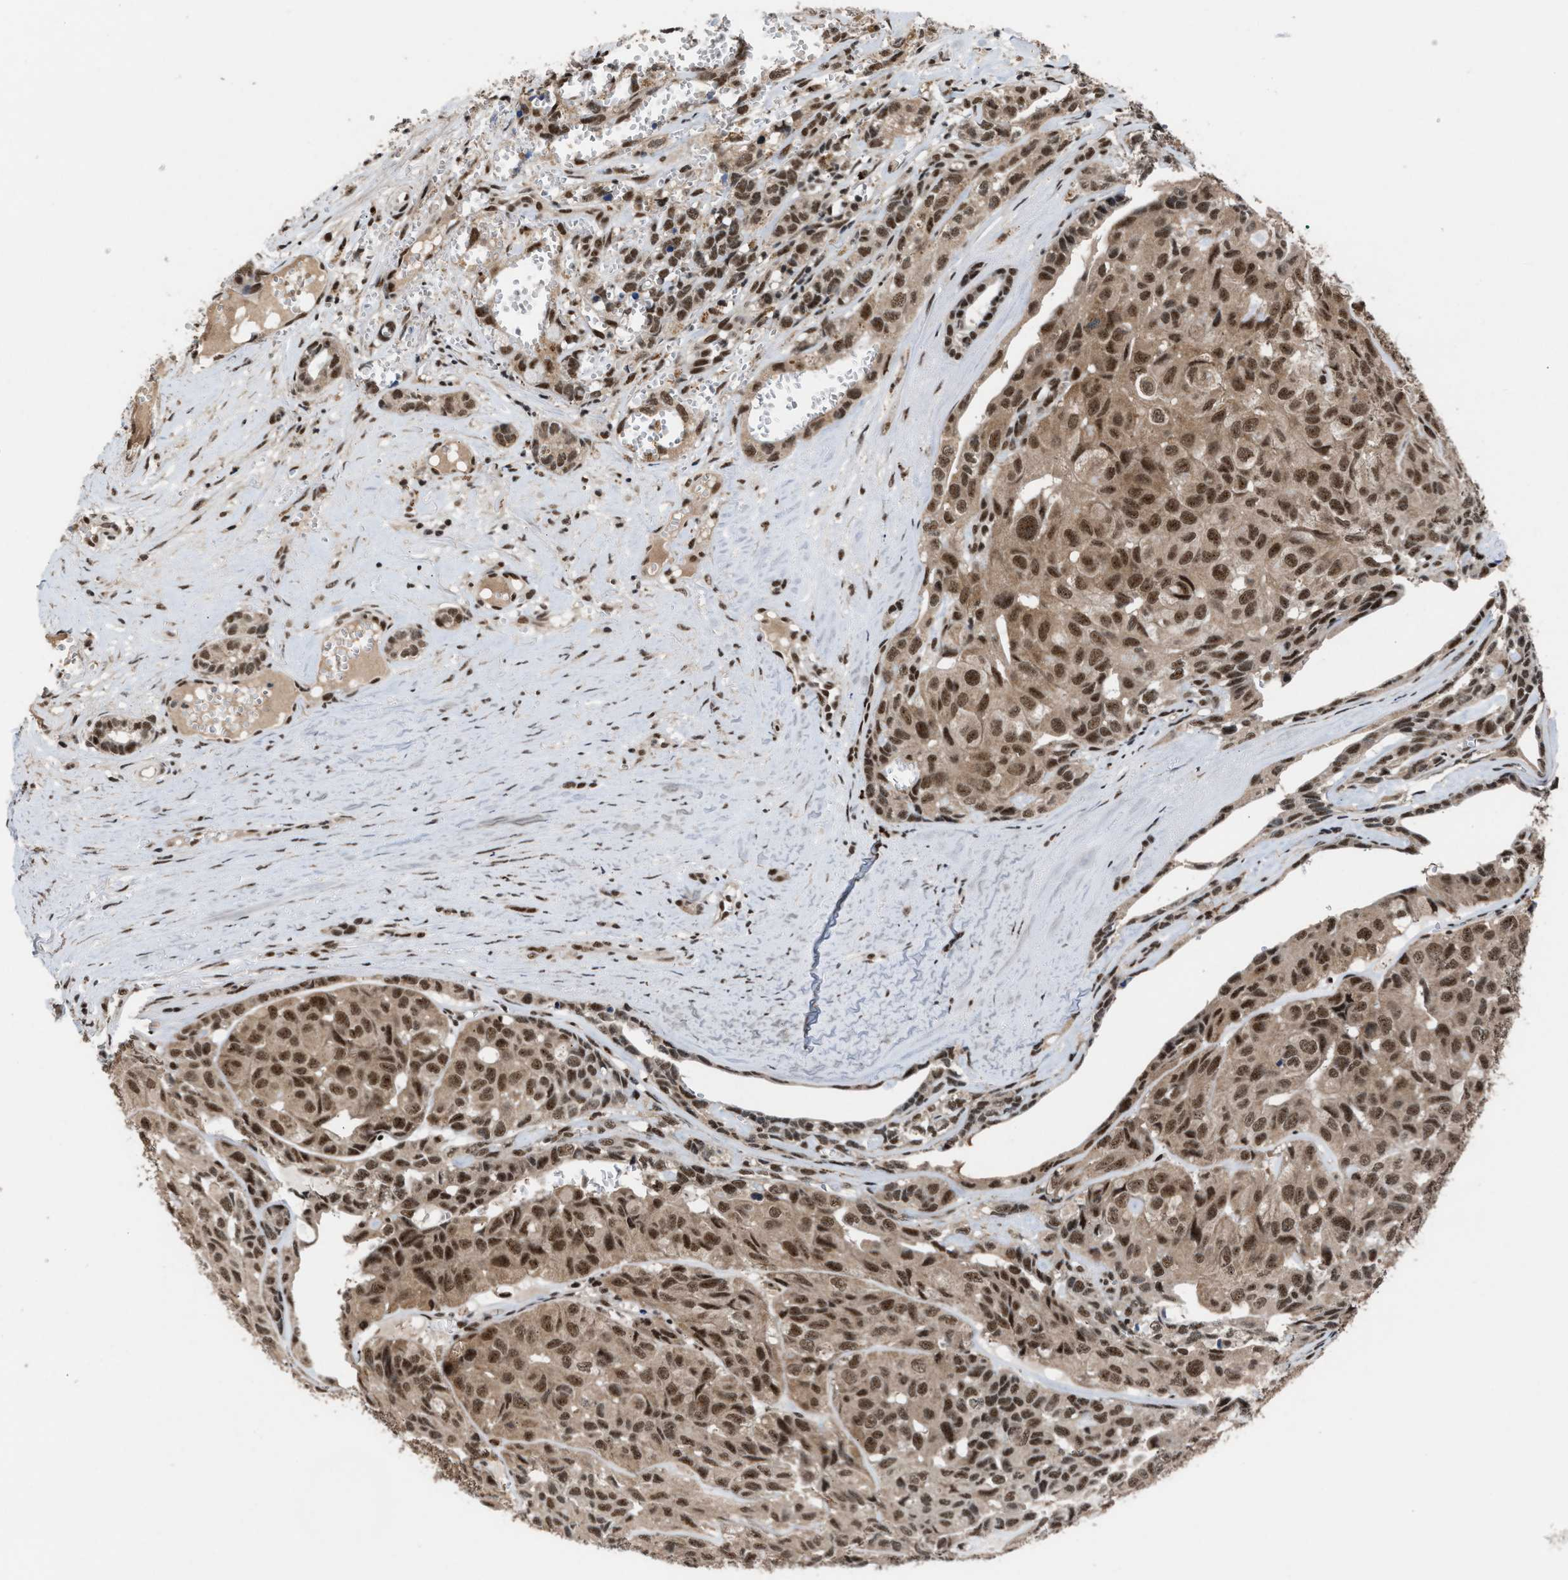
{"staining": {"intensity": "moderate", "quantity": ">75%", "location": "cytoplasmic/membranous,nuclear"}, "tissue": "head and neck cancer", "cell_type": "Tumor cells", "image_type": "cancer", "snomed": [{"axis": "morphology", "description": "Adenocarcinoma, NOS"}, {"axis": "topography", "description": "Salivary gland, NOS"}, {"axis": "topography", "description": "Head-Neck"}], "caption": "Tumor cells show medium levels of moderate cytoplasmic/membranous and nuclear staining in about >75% of cells in head and neck cancer (adenocarcinoma). The staining is performed using DAB (3,3'-diaminobenzidine) brown chromogen to label protein expression. The nuclei are counter-stained blue using hematoxylin.", "gene": "PRPF4", "patient": {"sex": "female", "age": 76}}